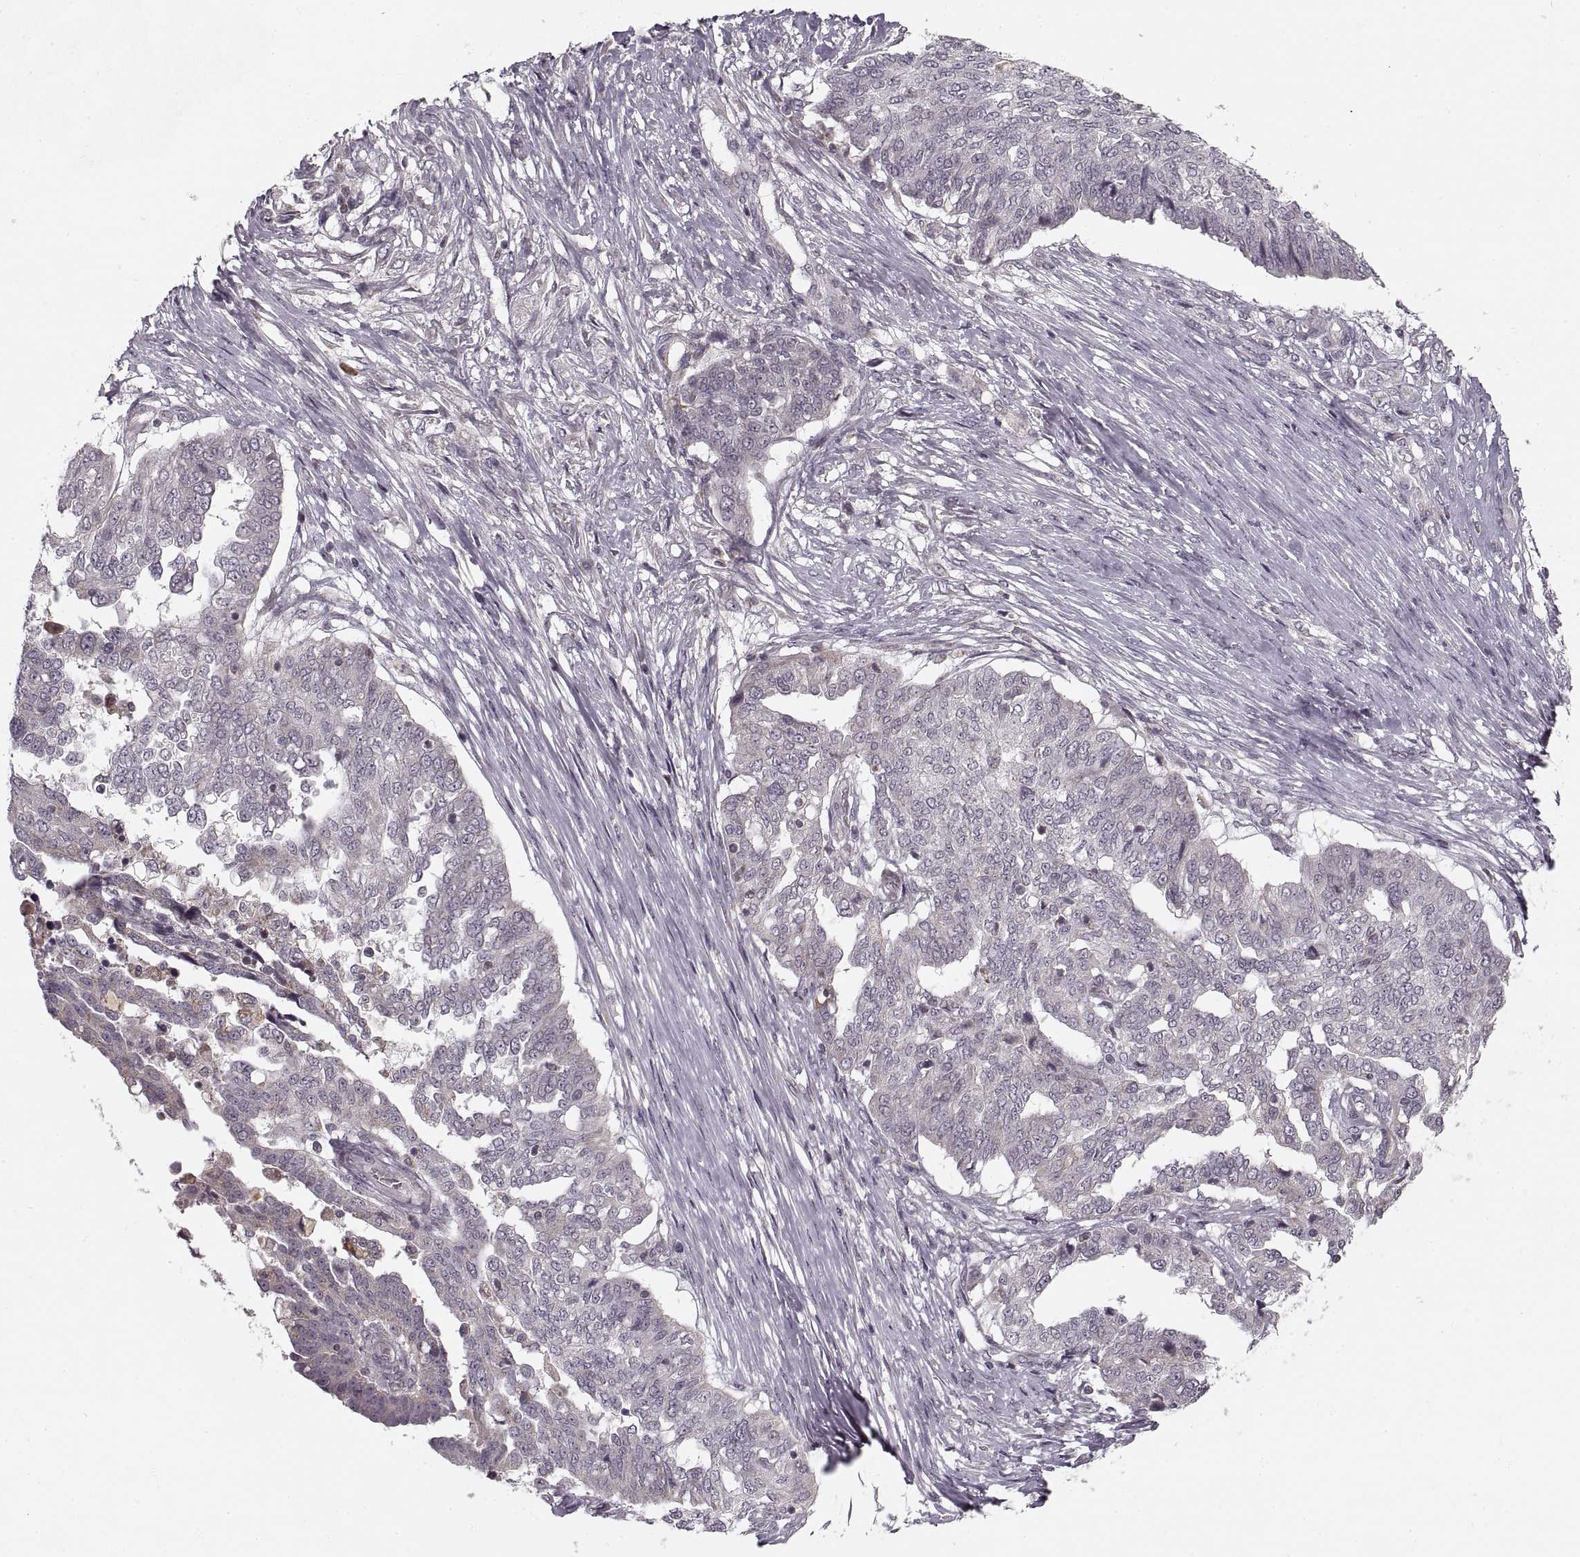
{"staining": {"intensity": "negative", "quantity": "none", "location": "none"}, "tissue": "ovarian cancer", "cell_type": "Tumor cells", "image_type": "cancer", "snomed": [{"axis": "morphology", "description": "Cystadenocarcinoma, serous, NOS"}, {"axis": "topography", "description": "Ovary"}], "caption": "The image displays no staining of tumor cells in ovarian cancer (serous cystadenocarcinoma). (Stains: DAB immunohistochemistry (IHC) with hematoxylin counter stain, Microscopy: brightfield microscopy at high magnification).", "gene": "ASIC3", "patient": {"sex": "female", "age": 67}}